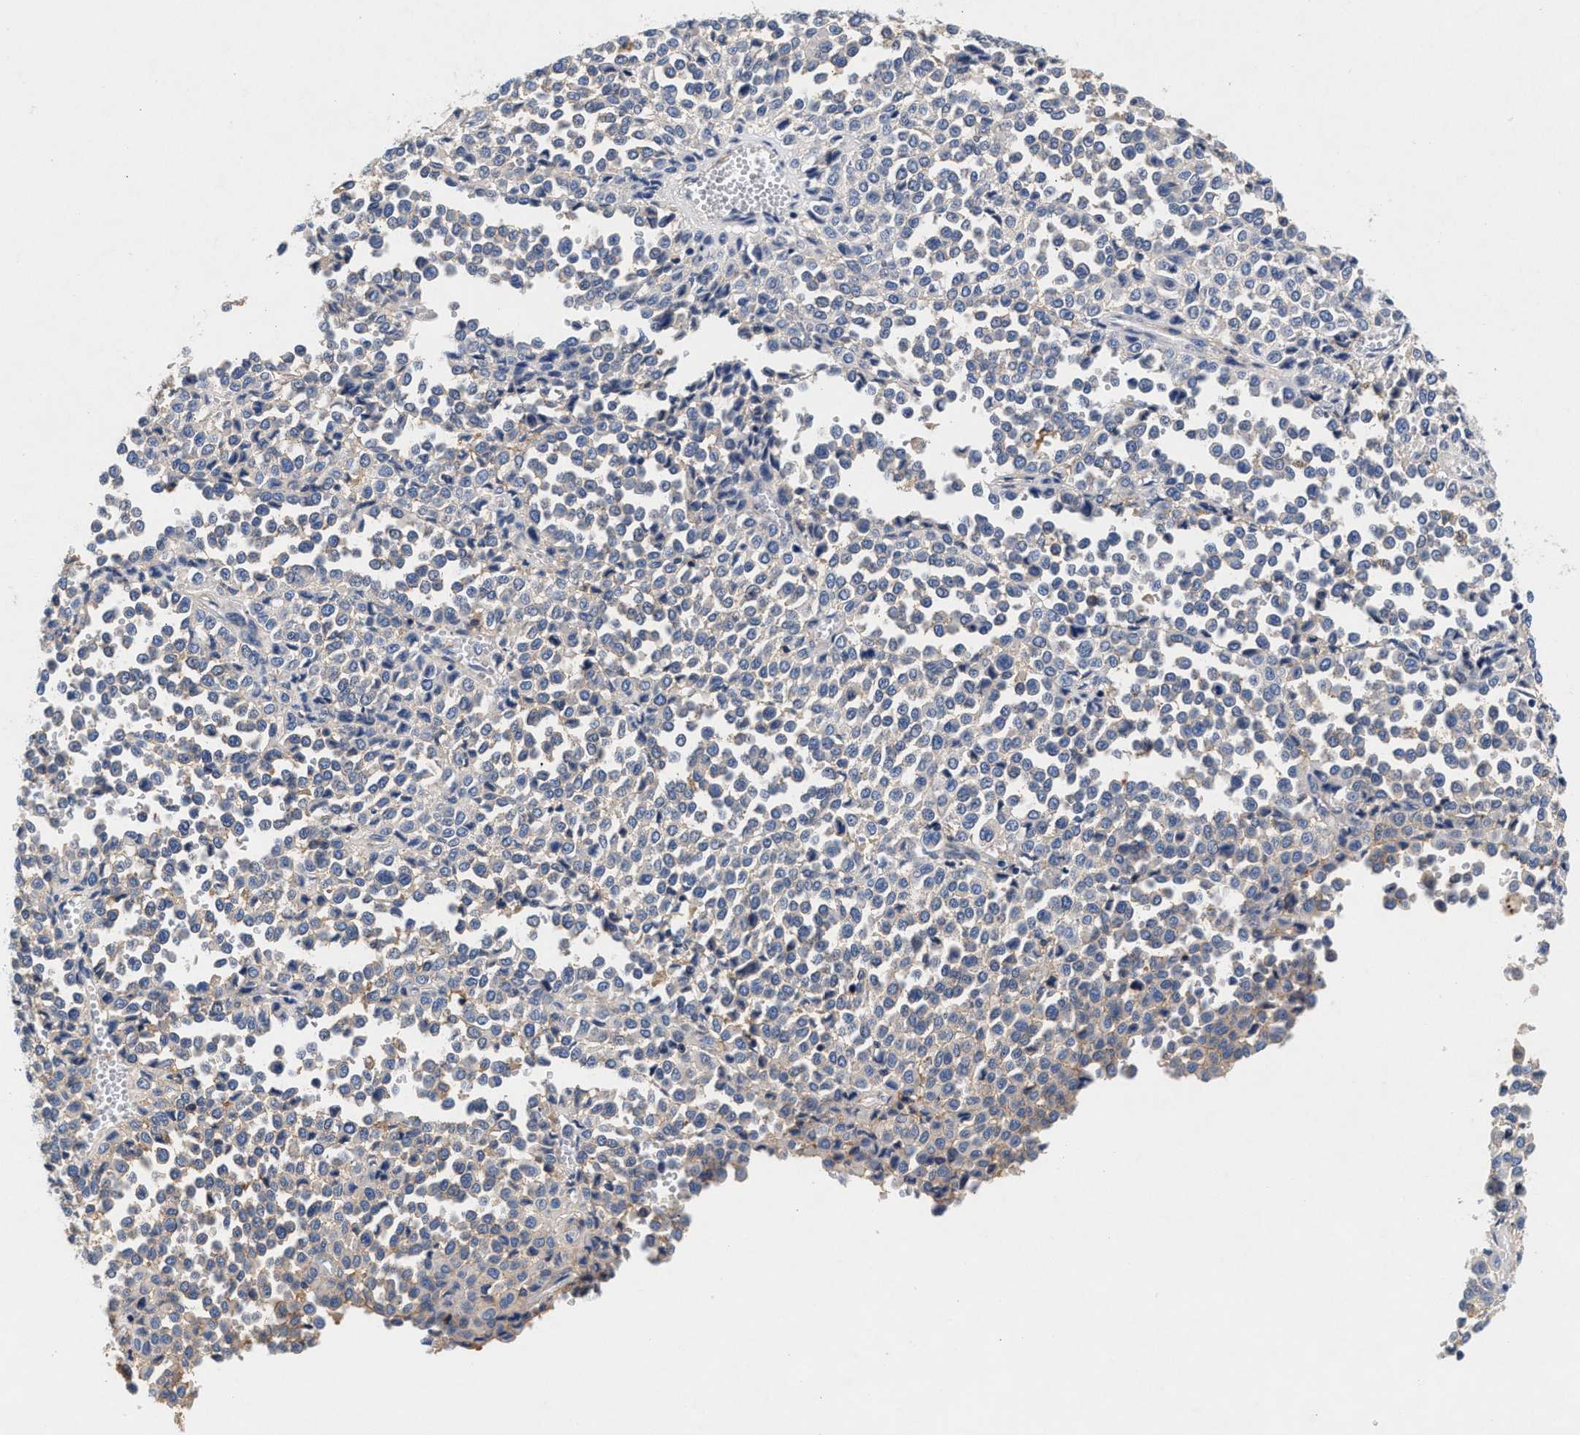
{"staining": {"intensity": "negative", "quantity": "none", "location": "none"}, "tissue": "melanoma", "cell_type": "Tumor cells", "image_type": "cancer", "snomed": [{"axis": "morphology", "description": "Malignant melanoma, Metastatic site"}, {"axis": "topography", "description": "Pancreas"}], "caption": "Immunohistochemical staining of malignant melanoma (metastatic site) reveals no significant staining in tumor cells.", "gene": "GNAI3", "patient": {"sex": "female", "age": 30}}